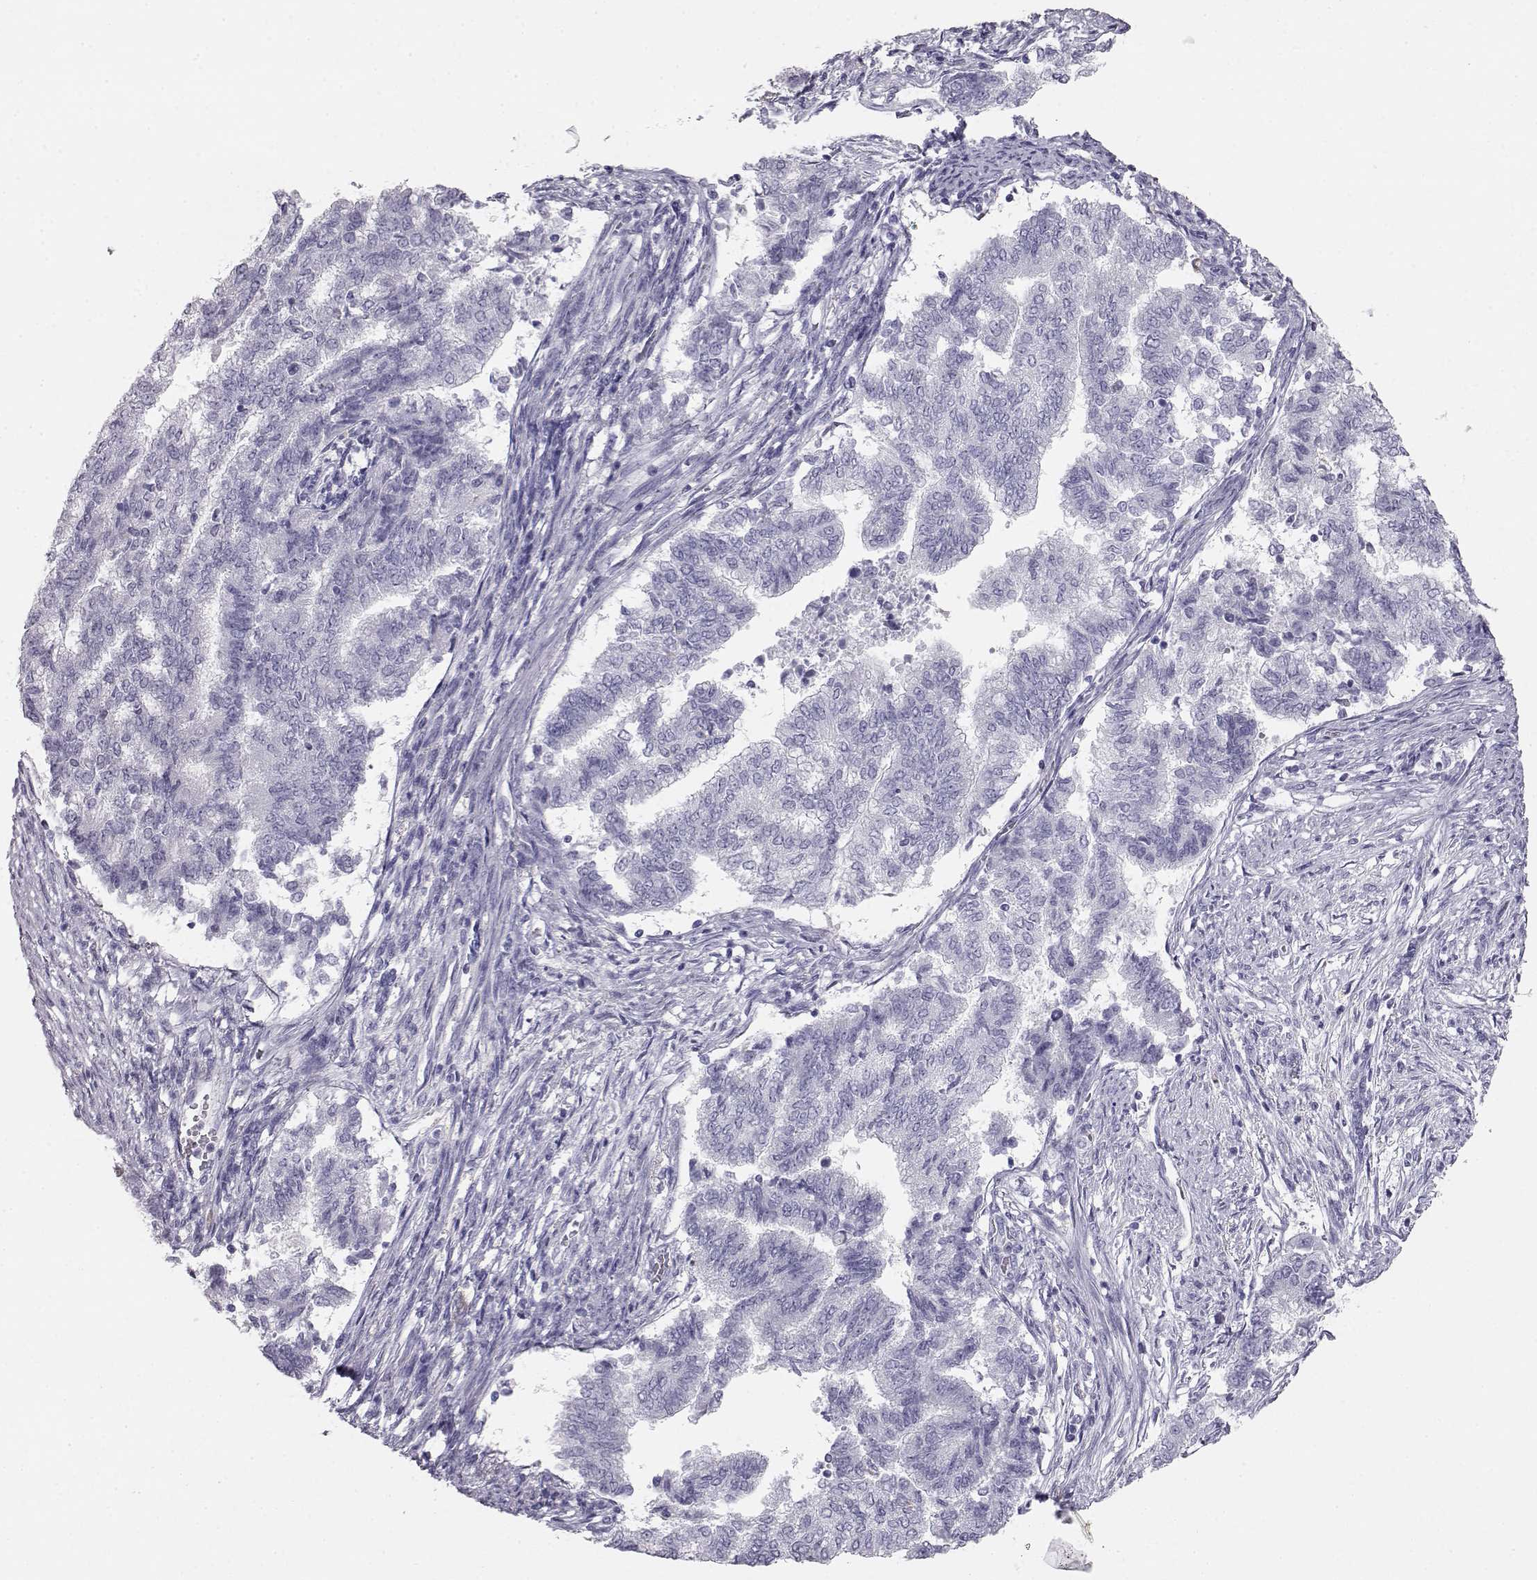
{"staining": {"intensity": "negative", "quantity": "none", "location": "none"}, "tissue": "endometrial cancer", "cell_type": "Tumor cells", "image_type": "cancer", "snomed": [{"axis": "morphology", "description": "Adenocarcinoma, NOS"}, {"axis": "topography", "description": "Endometrium"}], "caption": "There is no significant expression in tumor cells of endometrial cancer. Brightfield microscopy of immunohistochemistry stained with DAB (brown) and hematoxylin (blue), captured at high magnification.", "gene": "ITLN2", "patient": {"sex": "female", "age": 65}}